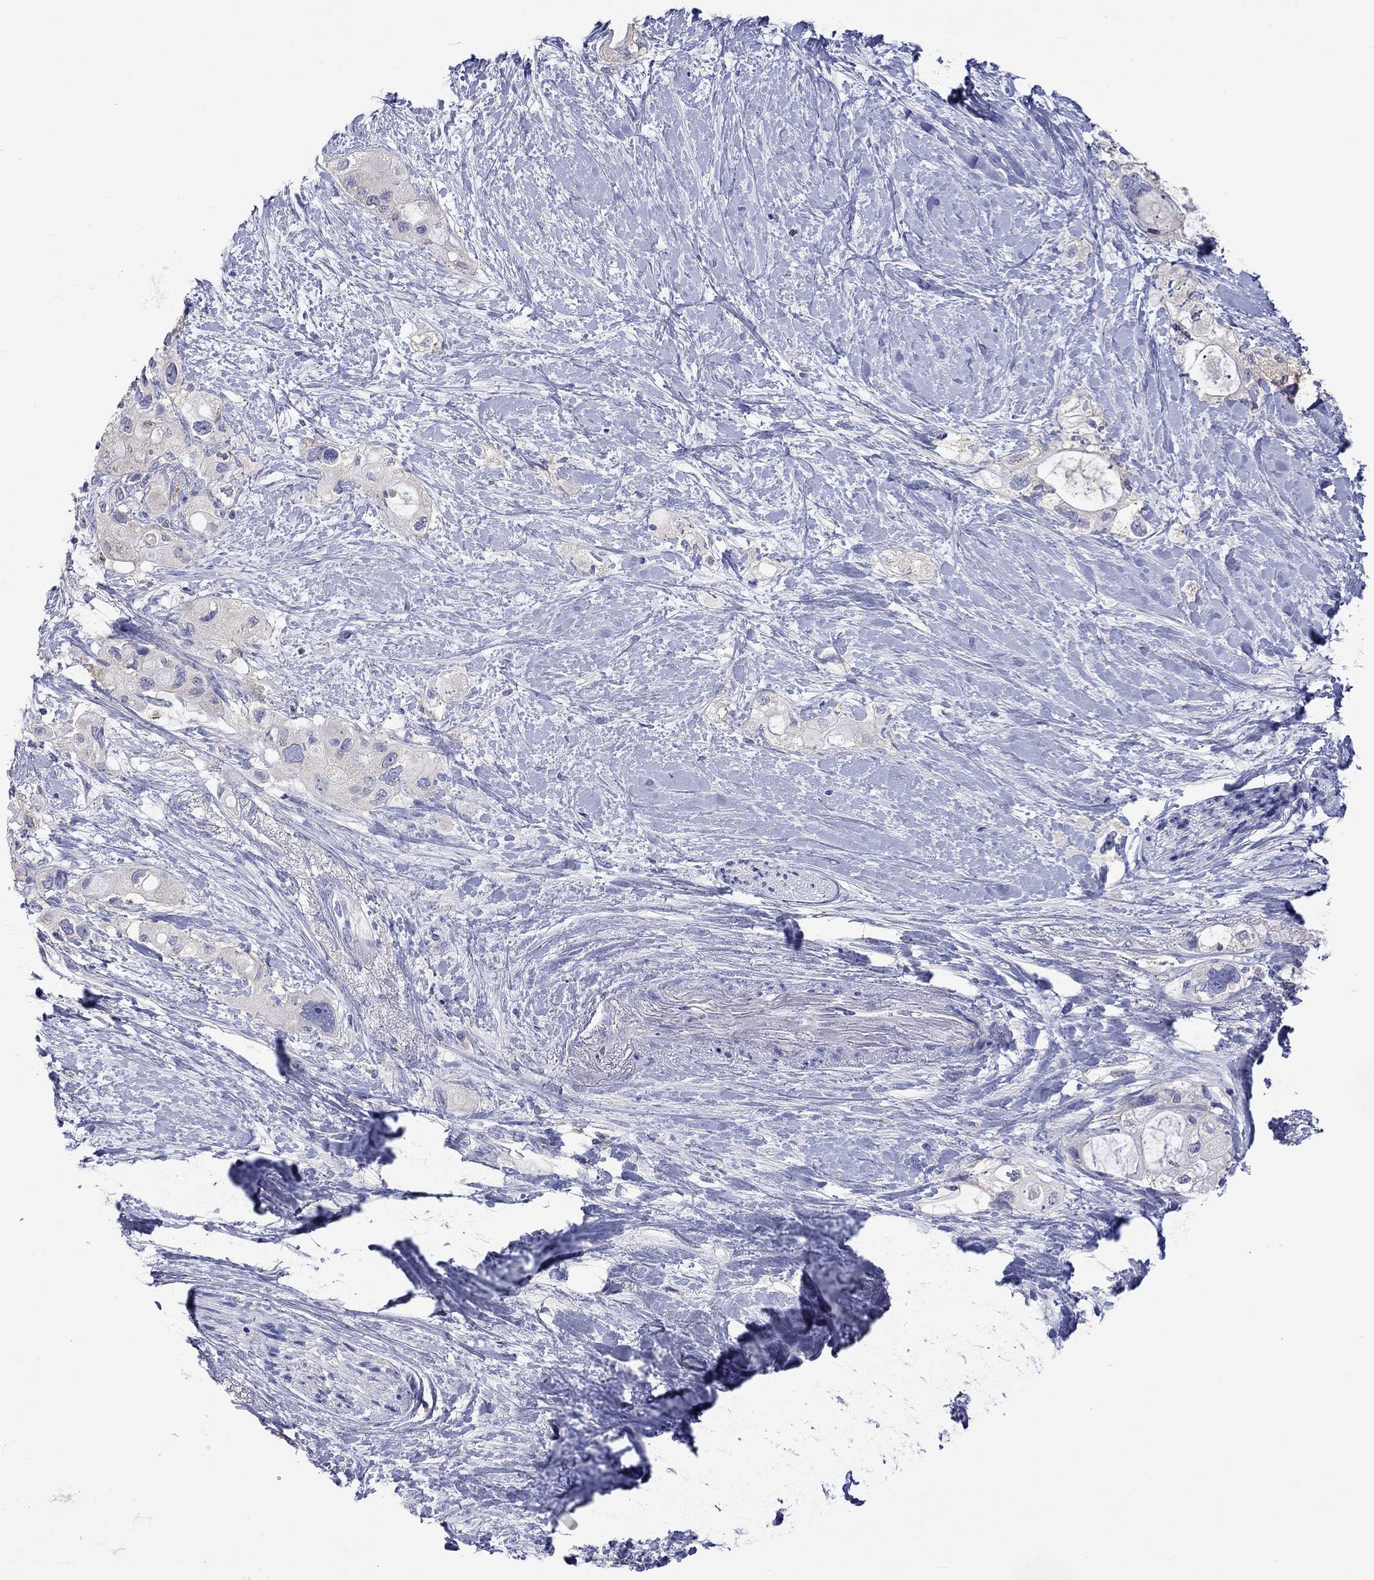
{"staining": {"intensity": "negative", "quantity": "none", "location": "none"}, "tissue": "pancreatic cancer", "cell_type": "Tumor cells", "image_type": "cancer", "snomed": [{"axis": "morphology", "description": "Adenocarcinoma, NOS"}, {"axis": "topography", "description": "Pancreas"}], "caption": "Tumor cells are negative for protein expression in human pancreatic cancer (adenocarcinoma).", "gene": "LRFN4", "patient": {"sex": "female", "age": 56}}